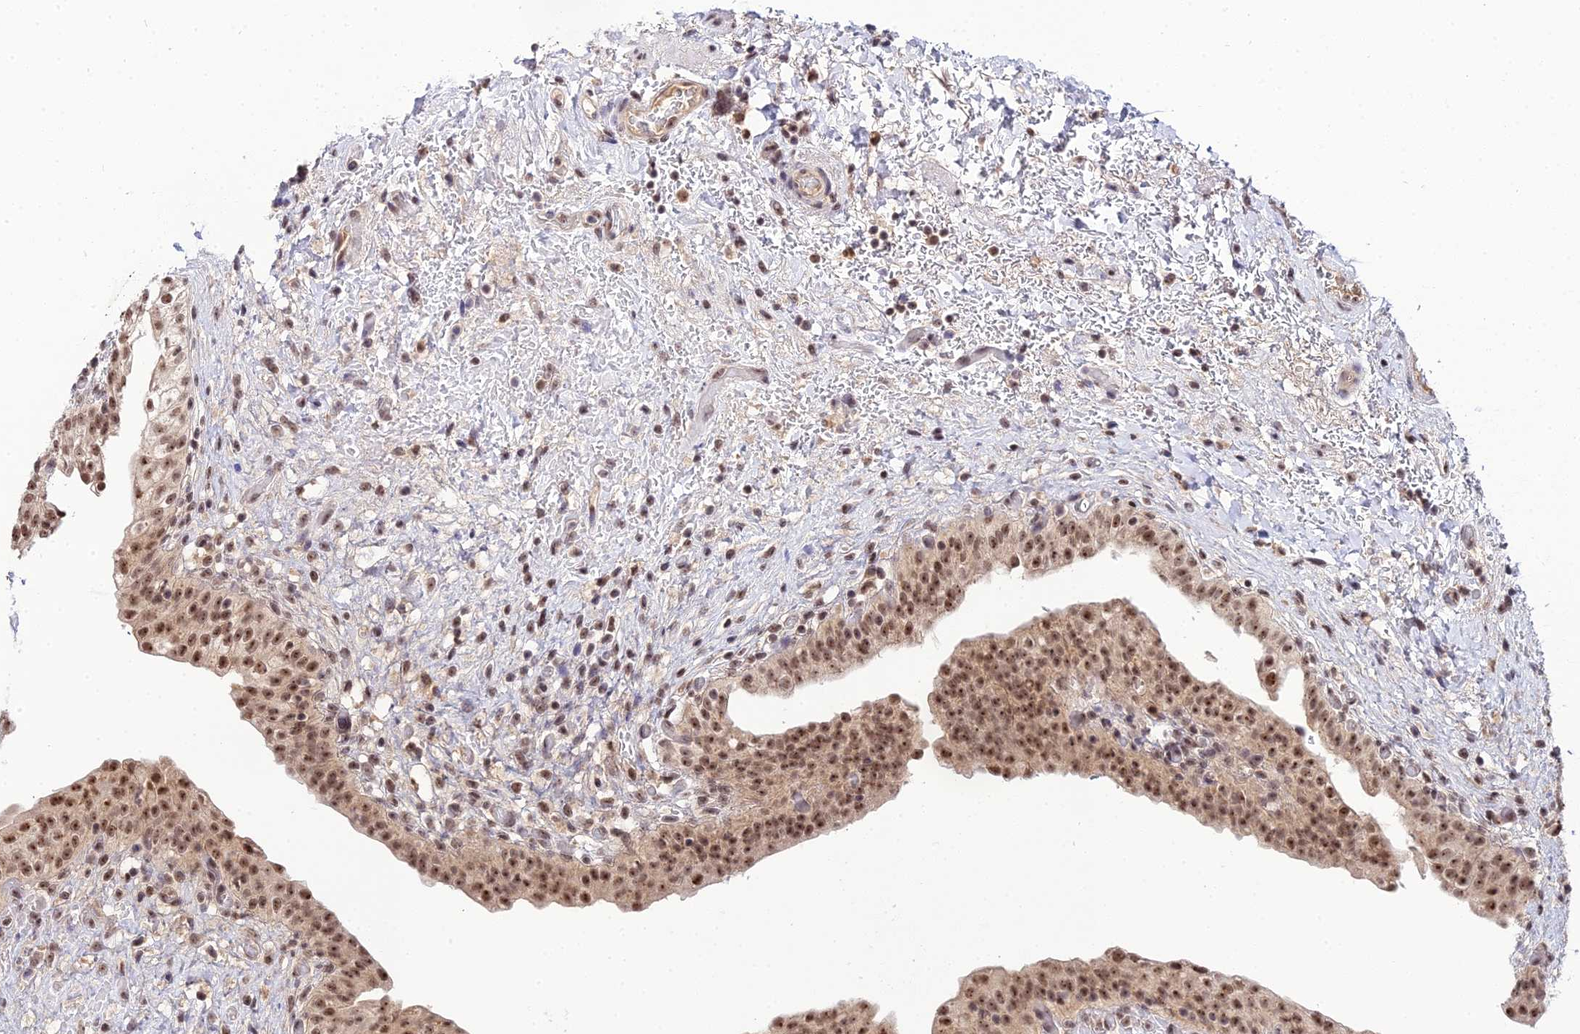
{"staining": {"intensity": "strong", "quantity": ">75%", "location": "nuclear"}, "tissue": "urinary bladder", "cell_type": "Urothelial cells", "image_type": "normal", "snomed": [{"axis": "morphology", "description": "Normal tissue, NOS"}, {"axis": "topography", "description": "Urinary bladder"}], "caption": "The micrograph displays immunohistochemical staining of normal urinary bladder. There is strong nuclear staining is seen in about >75% of urothelial cells.", "gene": "EXOSC3", "patient": {"sex": "male", "age": 69}}